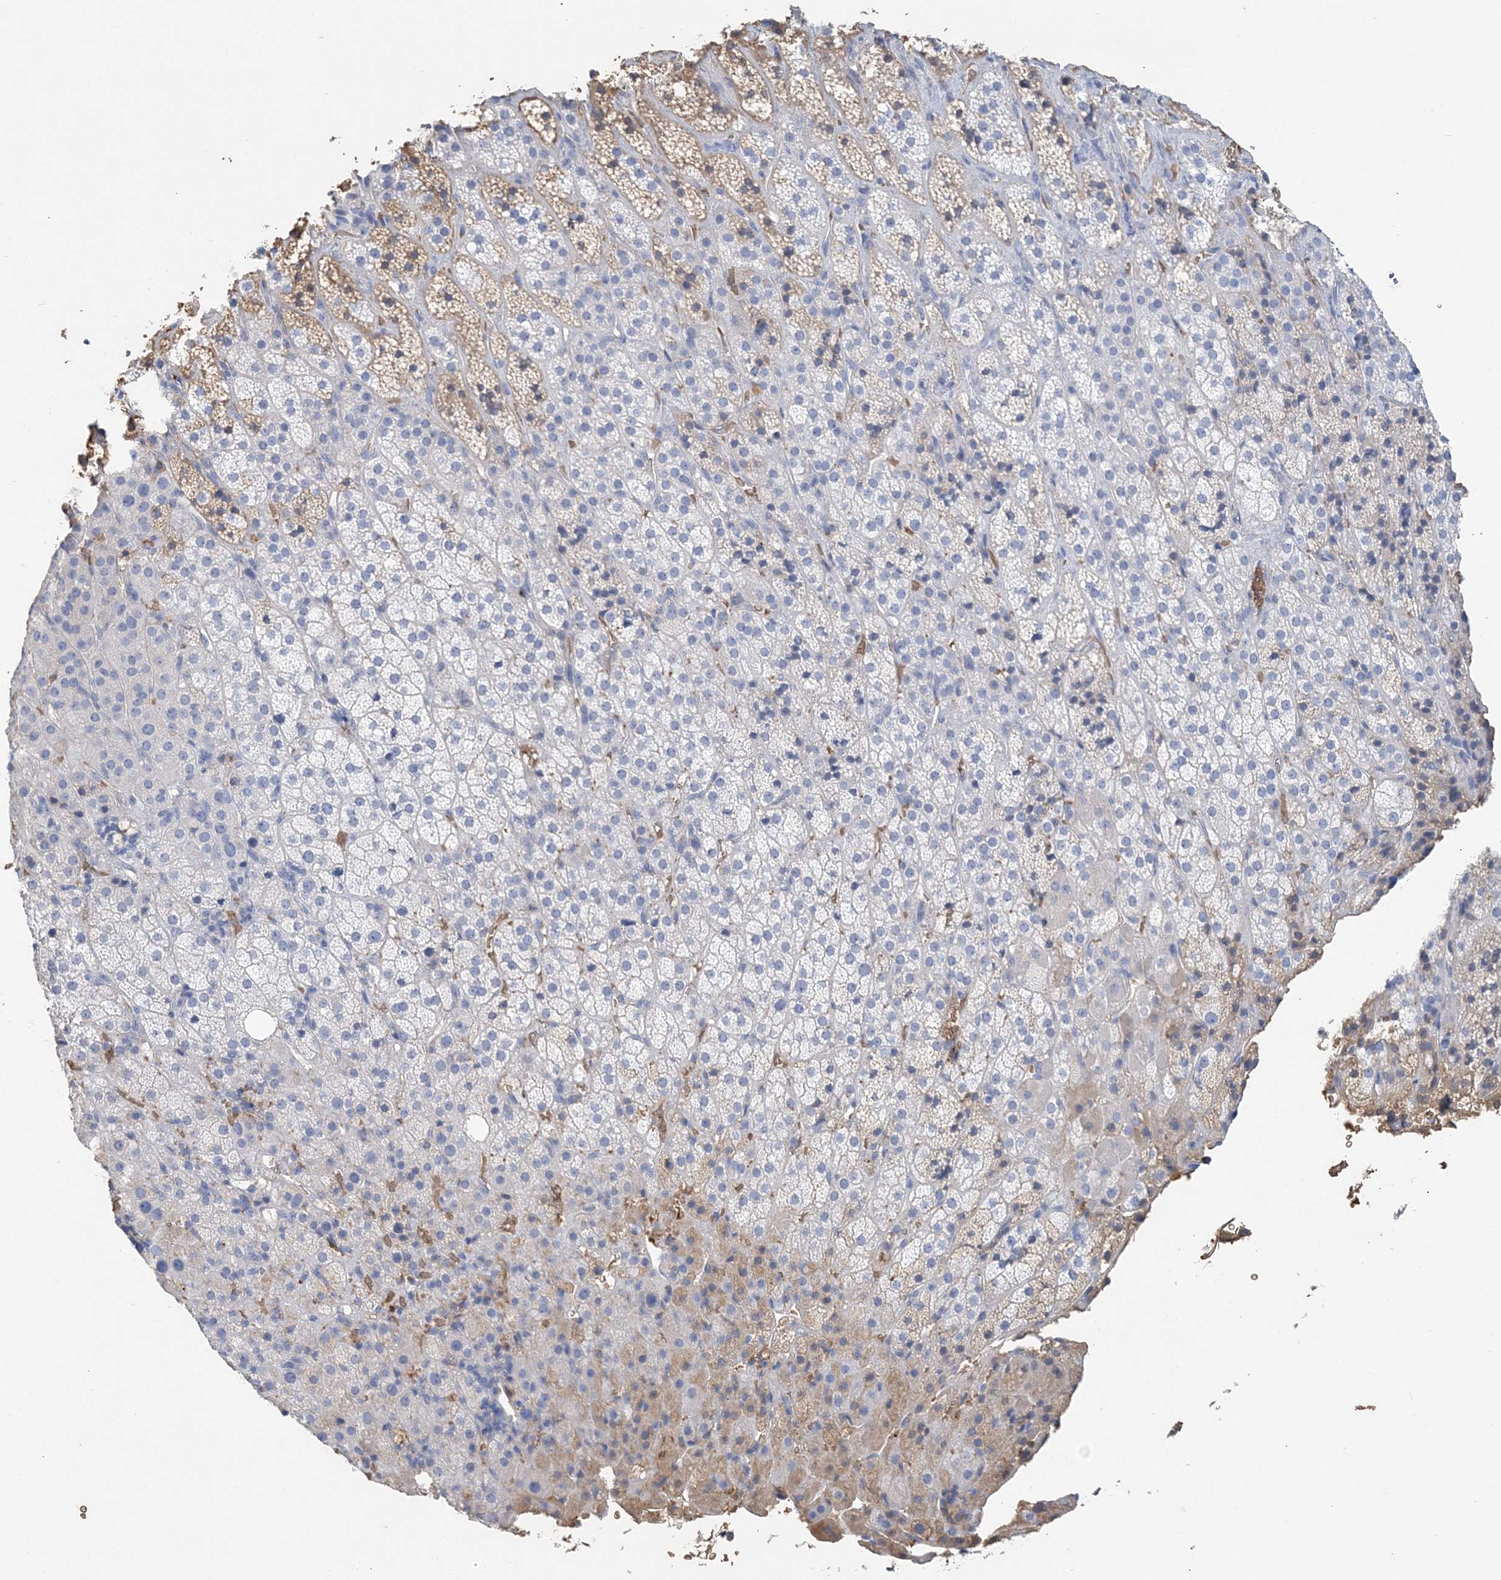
{"staining": {"intensity": "weak", "quantity": "<25%", "location": "cytoplasmic/membranous"}, "tissue": "adrenal gland", "cell_type": "Glandular cells", "image_type": "normal", "snomed": [{"axis": "morphology", "description": "Normal tissue, NOS"}, {"axis": "topography", "description": "Adrenal gland"}], "caption": "Benign adrenal gland was stained to show a protein in brown. There is no significant positivity in glandular cells. The staining was performed using DAB (3,3'-diaminobenzidine) to visualize the protein expression in brown, while the nuclei were stained in blue with hematoxylin (Magnification: 20x).", "gene": "HBD", "patient": {"sex": "female", "age": 57}}